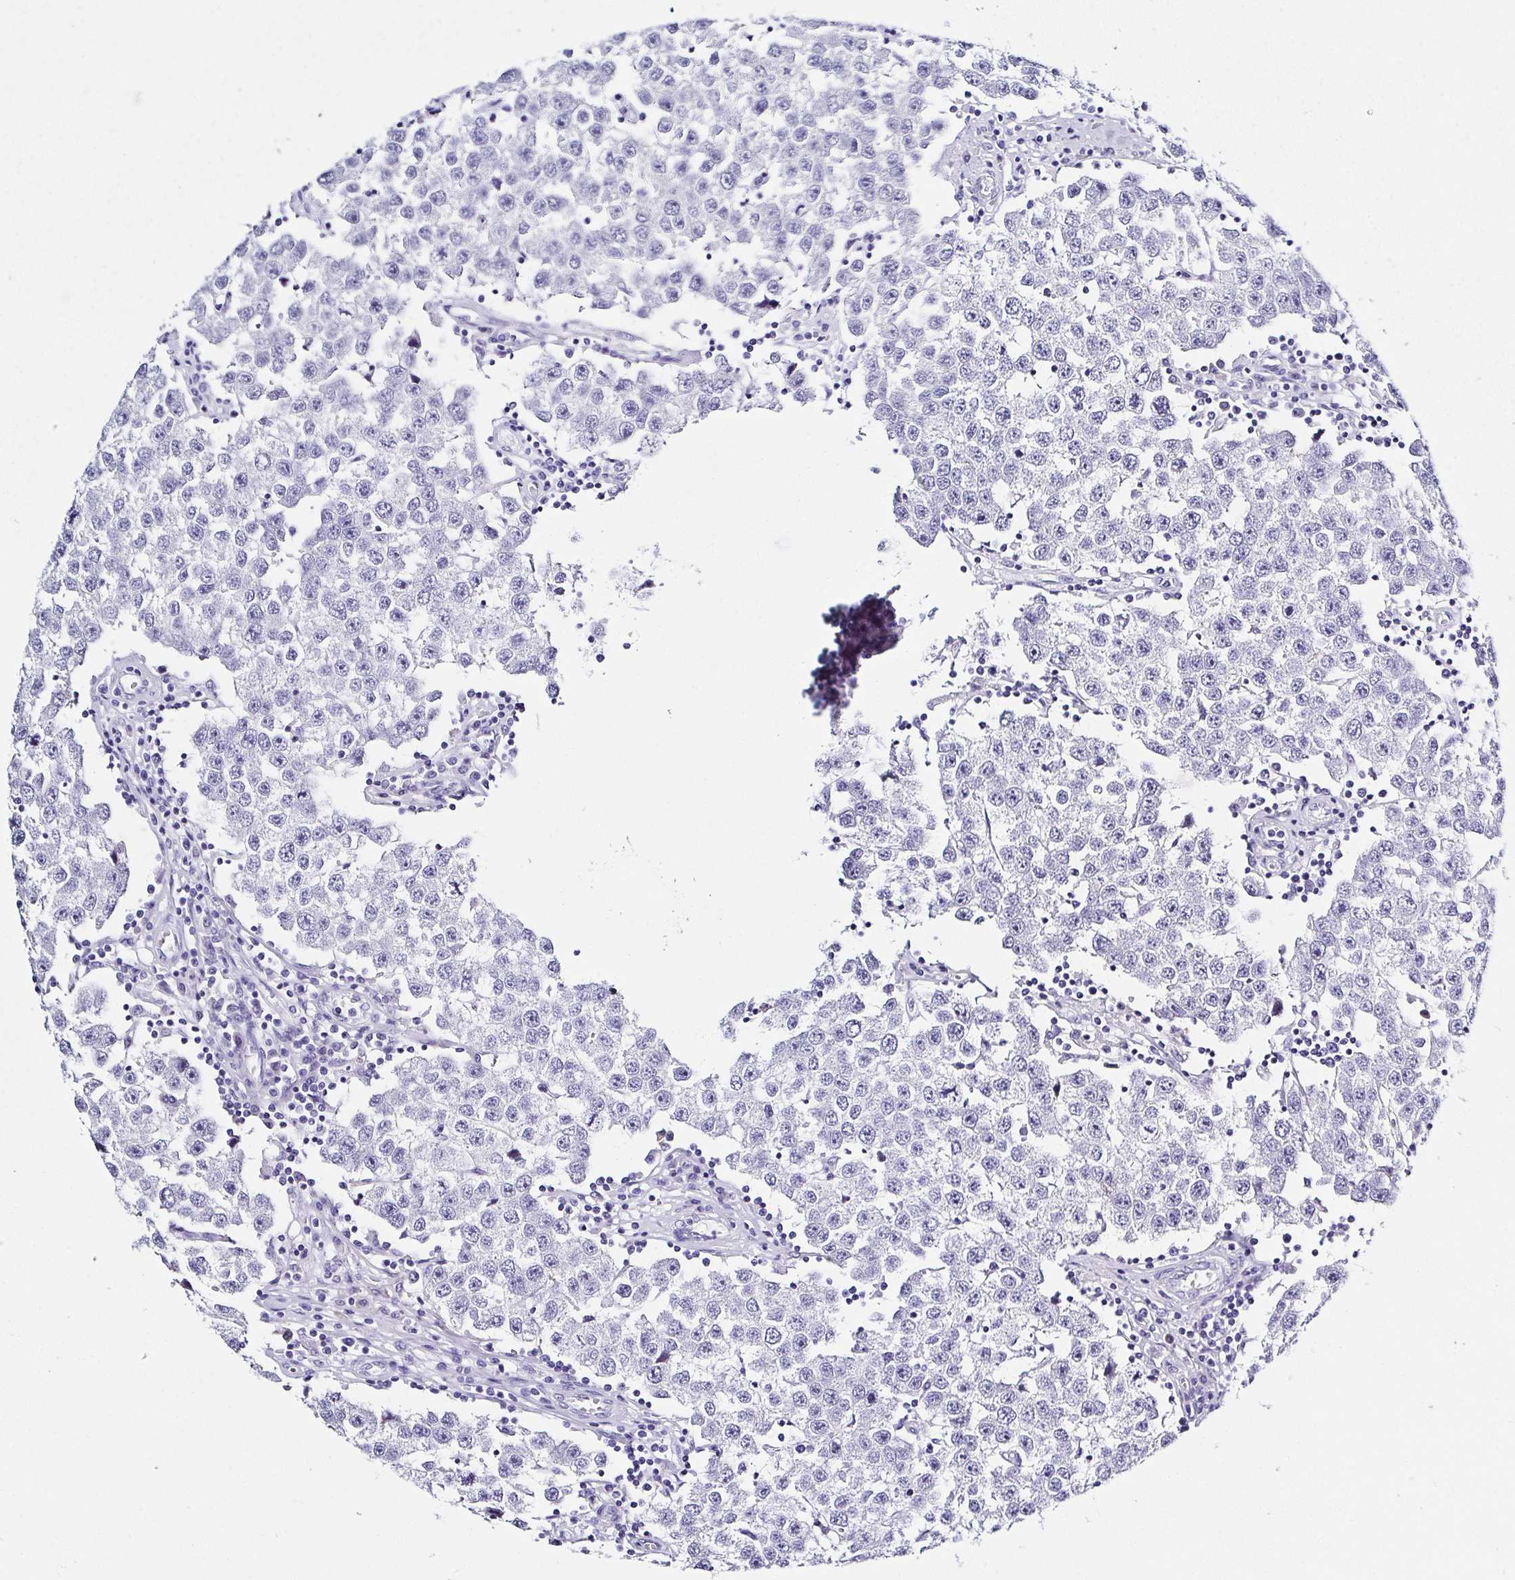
{"staining": {"intensity": "negative", "quantity": "none", "location": "none"}, "tissue": "testis cancer", "cell_type": "Tumor cells", "image_type": "cancer", "snomed": [{"axis": "morphology", "description": "Seminoma, NOS"}, {"axis": "topography", "description": "Testis"}], "caption": "A high-resolution histopathology image shows immunohistochemistry (IHC) staining of seminoma (testis), which reveals no significant staining in tumor cells. (Brightfield microscopy of DAB immunohistochemistry (IHC) at high magnification).", "gene": "TNNT2", "patient": {"sex": "male", "age": 34}}